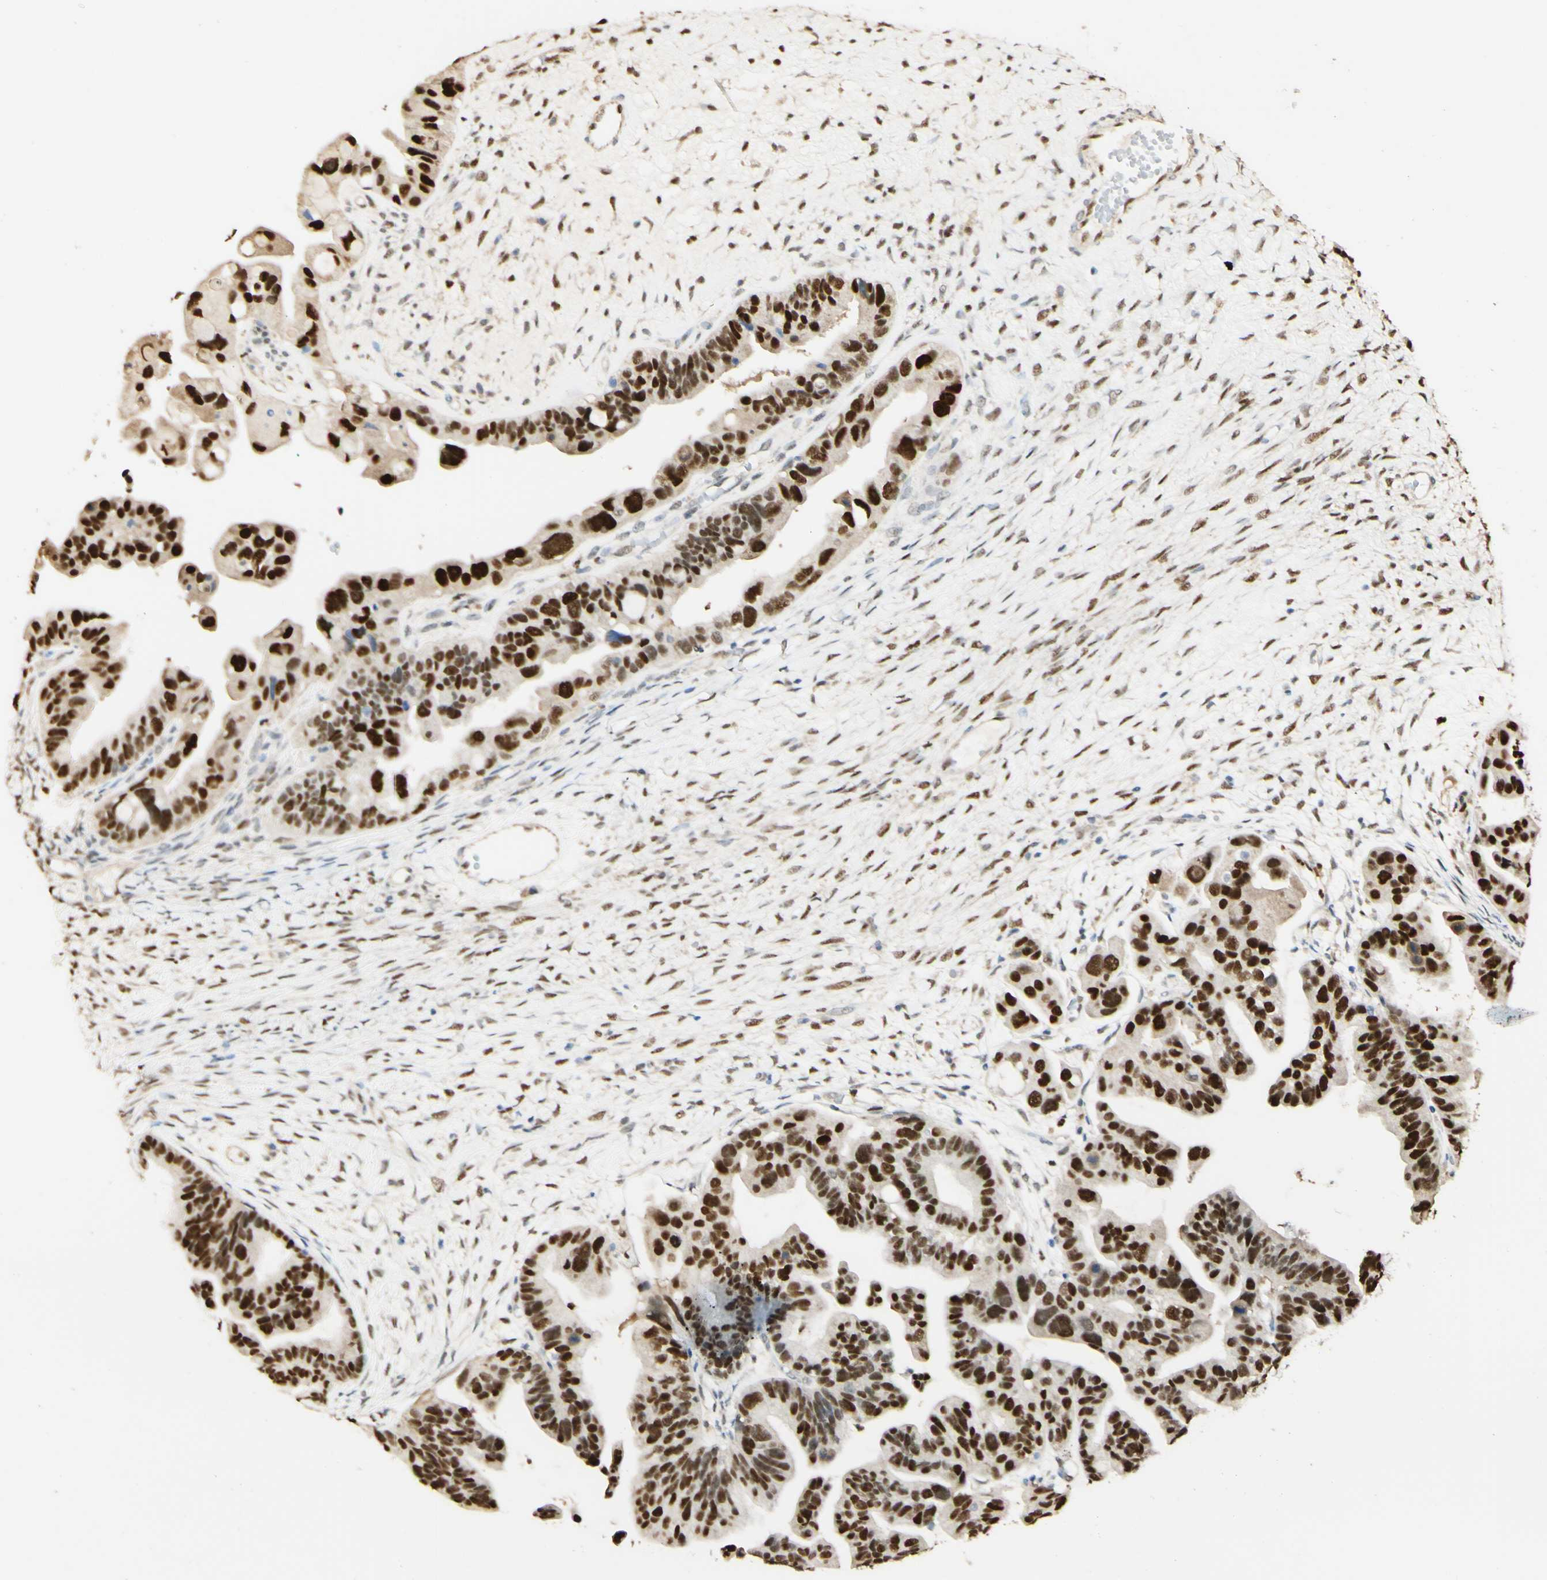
{"staining": {"intensity": "strong", "quantity": ">75%", "location": "nuclear"}, "tissue": "ovarian cancer", "cell_type": "Tumor cells", "image_type": "cancer", "snomed": [{"axis": "morphology", "description": "Cystadenocarcinoma, serous, NOS"}, {"axis": "topography", "description": "Ovary"}], "caption": "This is a photomicrograph of immunohistochemistry (IHC) staining of ovarian cancer, which shows strong positivity in the nuclear of tumor cells.", "gene": "MAP3K4", "patient": {"sex": "female", "age": 56}}